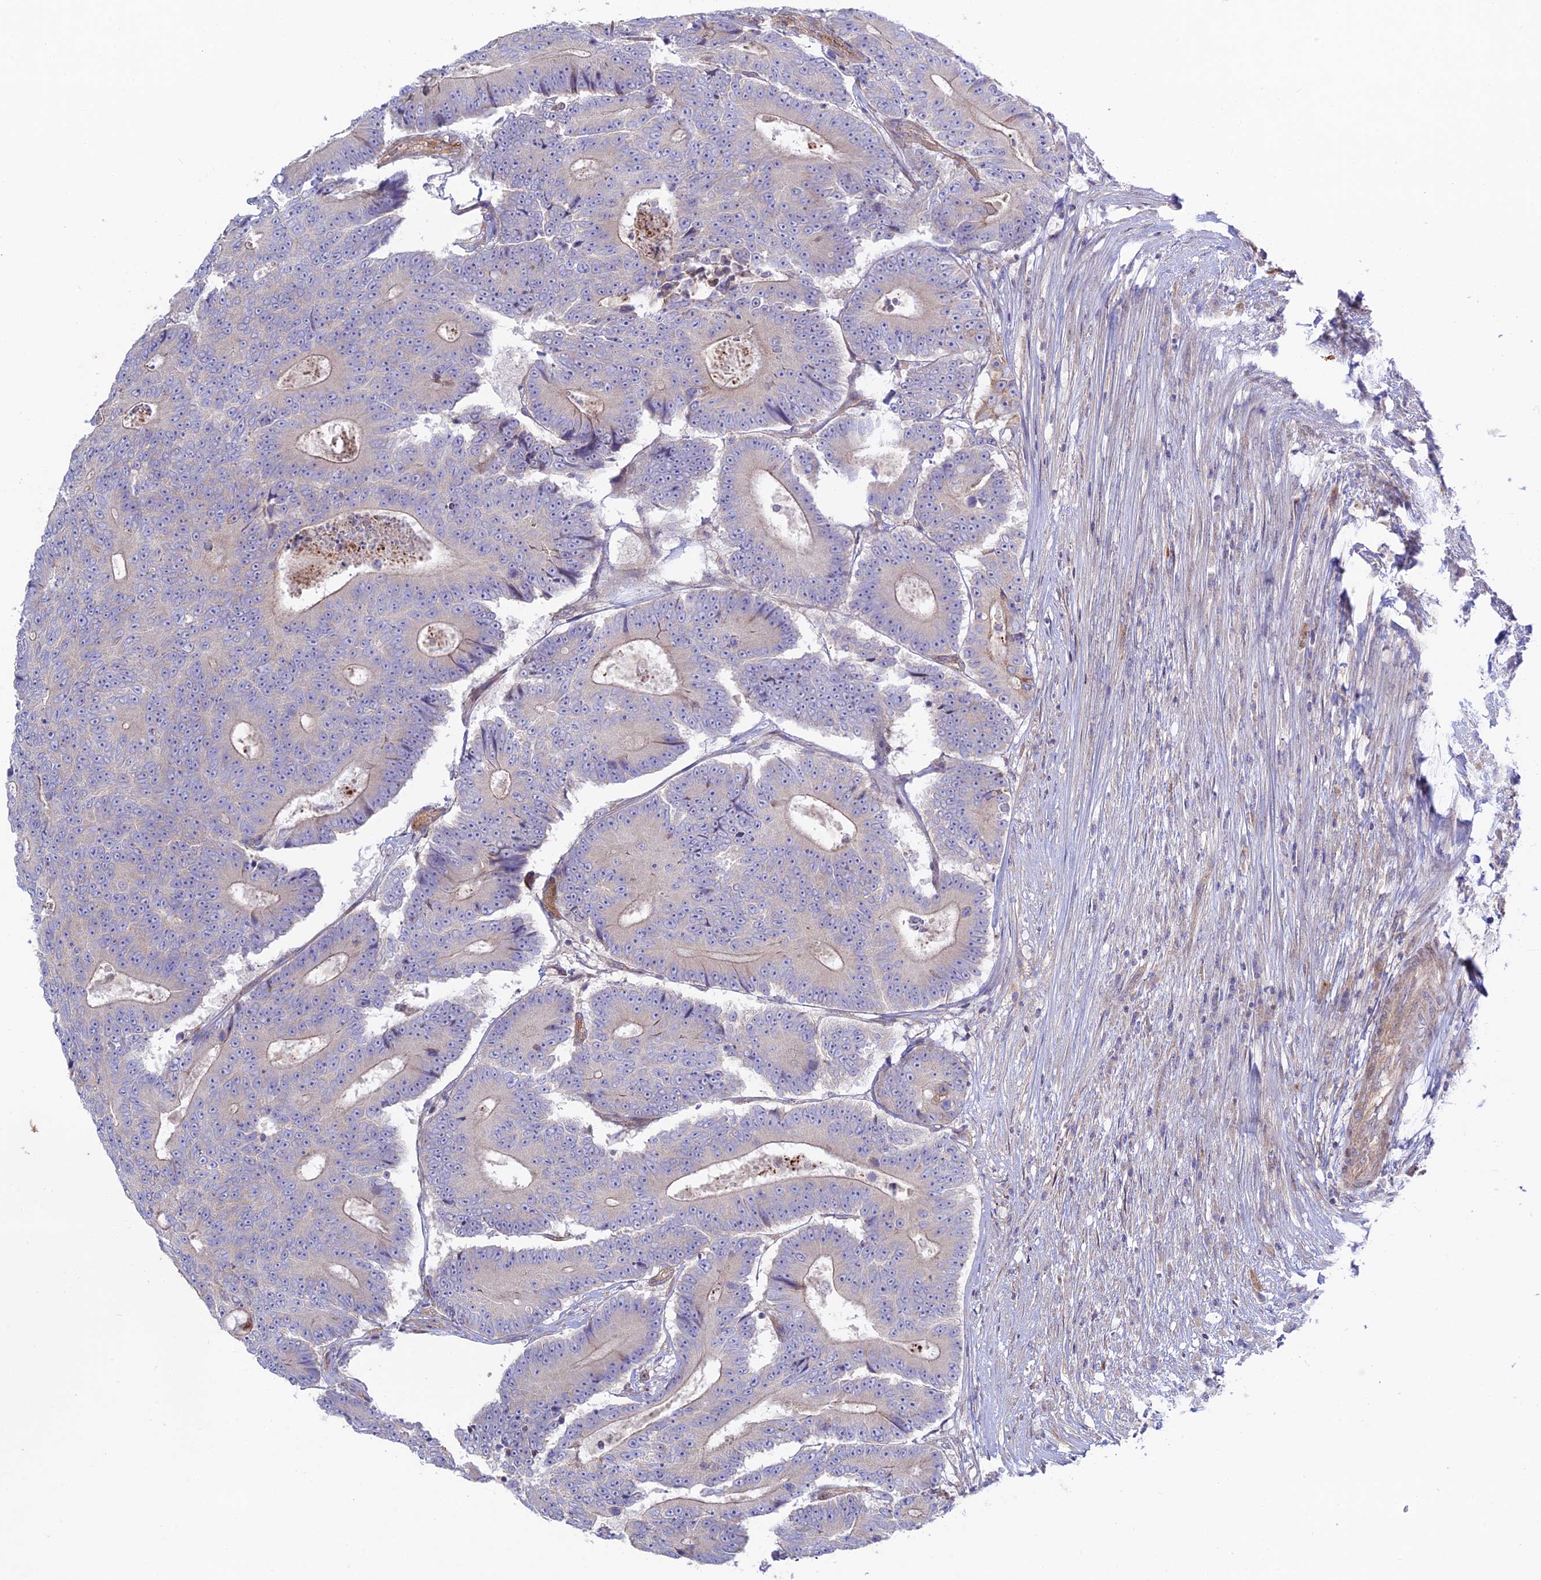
{"staining": {"intensity": "weak", "quantity": "<25%", "location": "cytoplasmic/membranous"}, "tissue": "colorectal cancer", "cell_type": "Tumor cells", "image_type": "cancer", "snomed": [{"axis": "morphology", "description": "Adenocarcinoma, NOS"}, {"axis": "topography", "description": "Colon"}], "caption": "This is an immunohistochemistry image of human colorectal adenocarcinoma. There is no positivity in tumor cells.", "gene": "KCNAB1", "patient": {"sex": "male", "age": 83}}